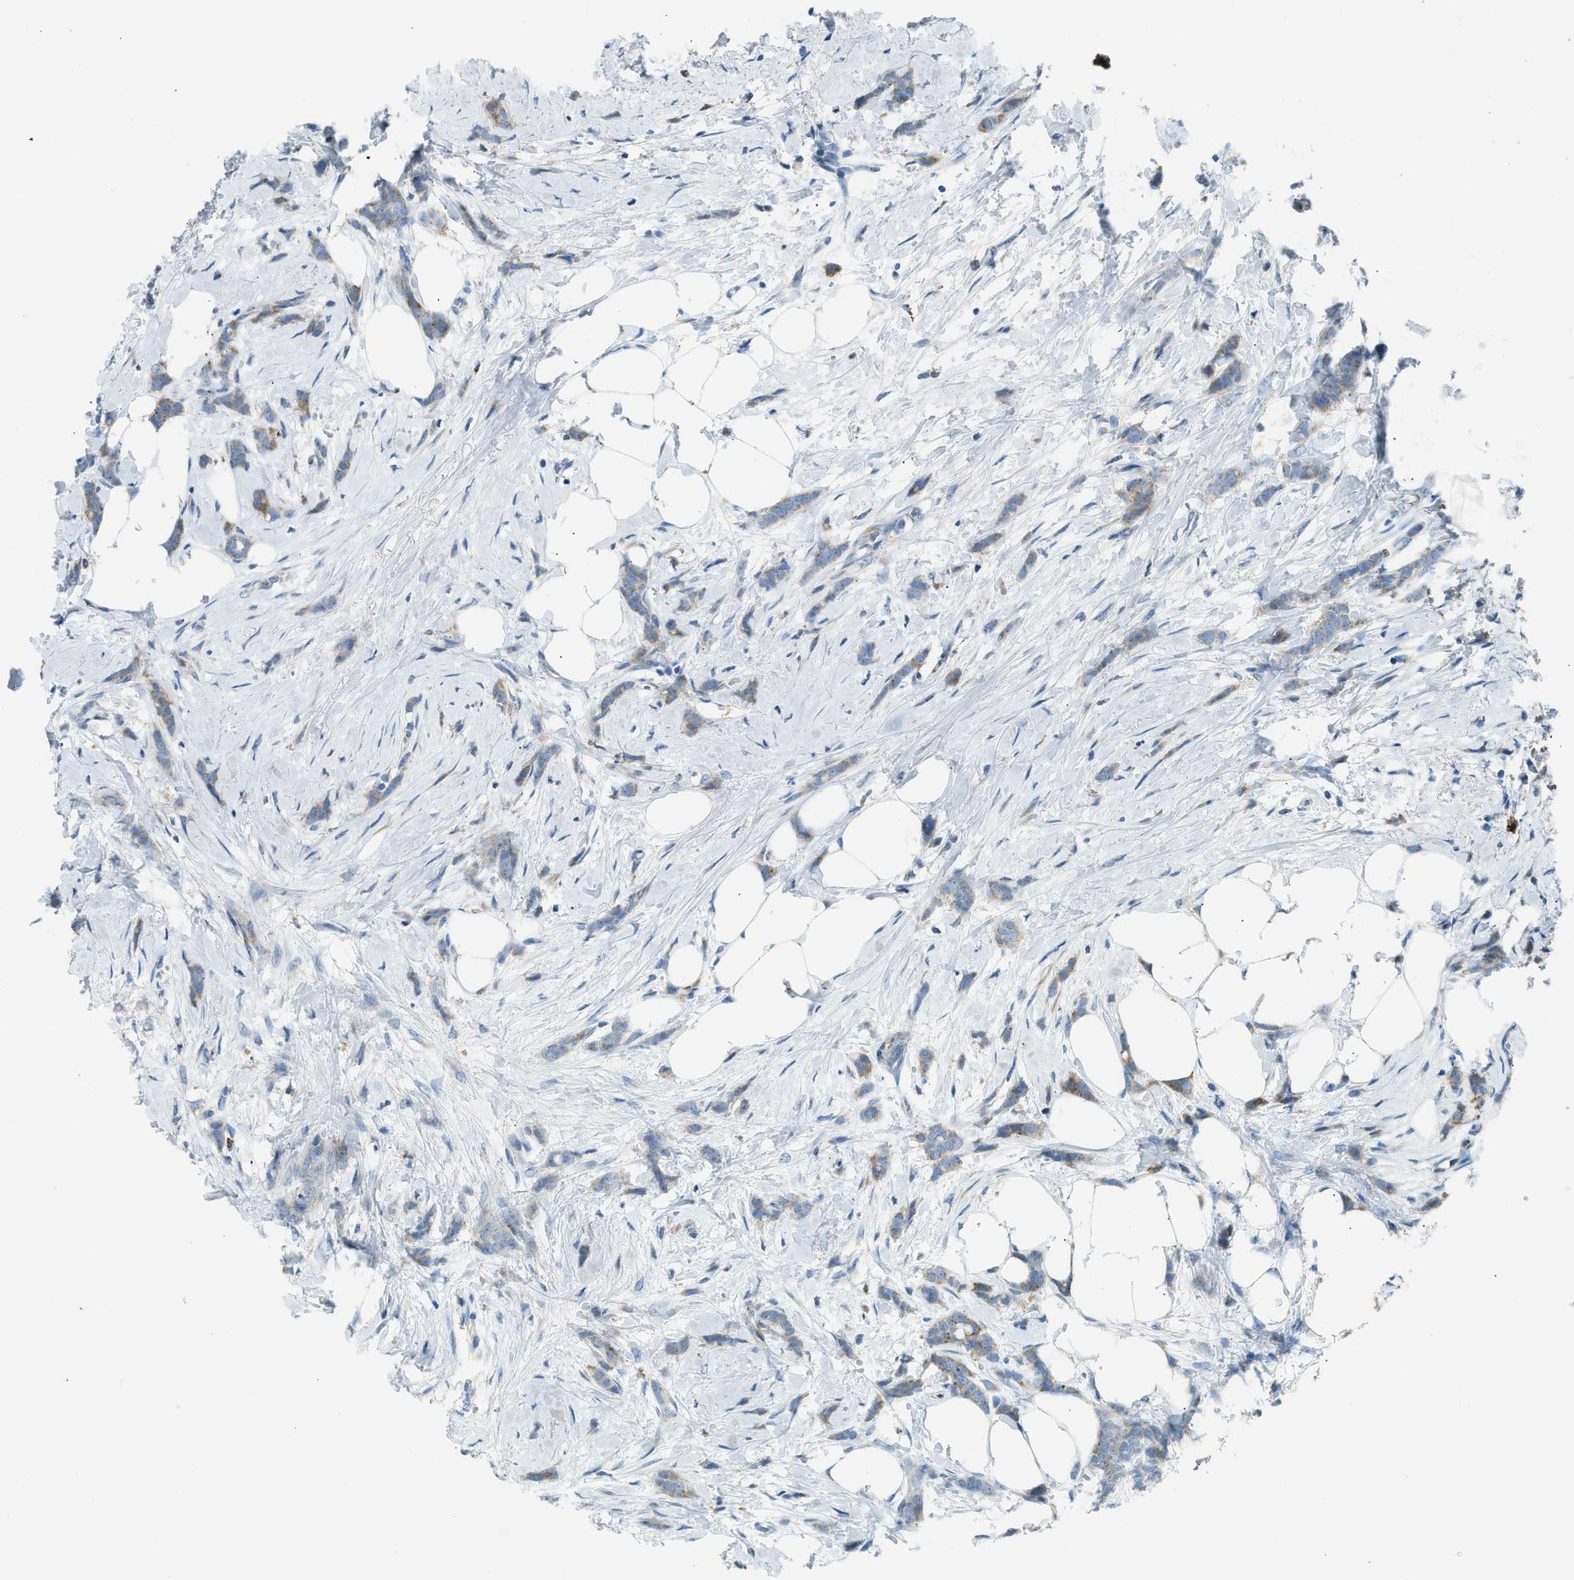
{"staining": {"intensity": "moderate", "quantity": ">75%", "location": "cytoplasmic/membranous"}, "tissue": "breast cancer", "cell_type": "Tumor cells", "image_type": "cancer", "snomed": [{"axis": "morphology", "description": "Lobular carcinoma, in situ"}, {"axis": "morphology", "description": "Lobular carcinoma"}, {"axis": "topography", "description": "Breast"}], "caption": "The photomicrograph displays a brown stain indicating the presence of a protein in the cytoplasmic/membranous of tumor cells in breast lobular carcinoma in situ.", "gene": "CTSB", "patient": {"sex": "female", "age": 41}}